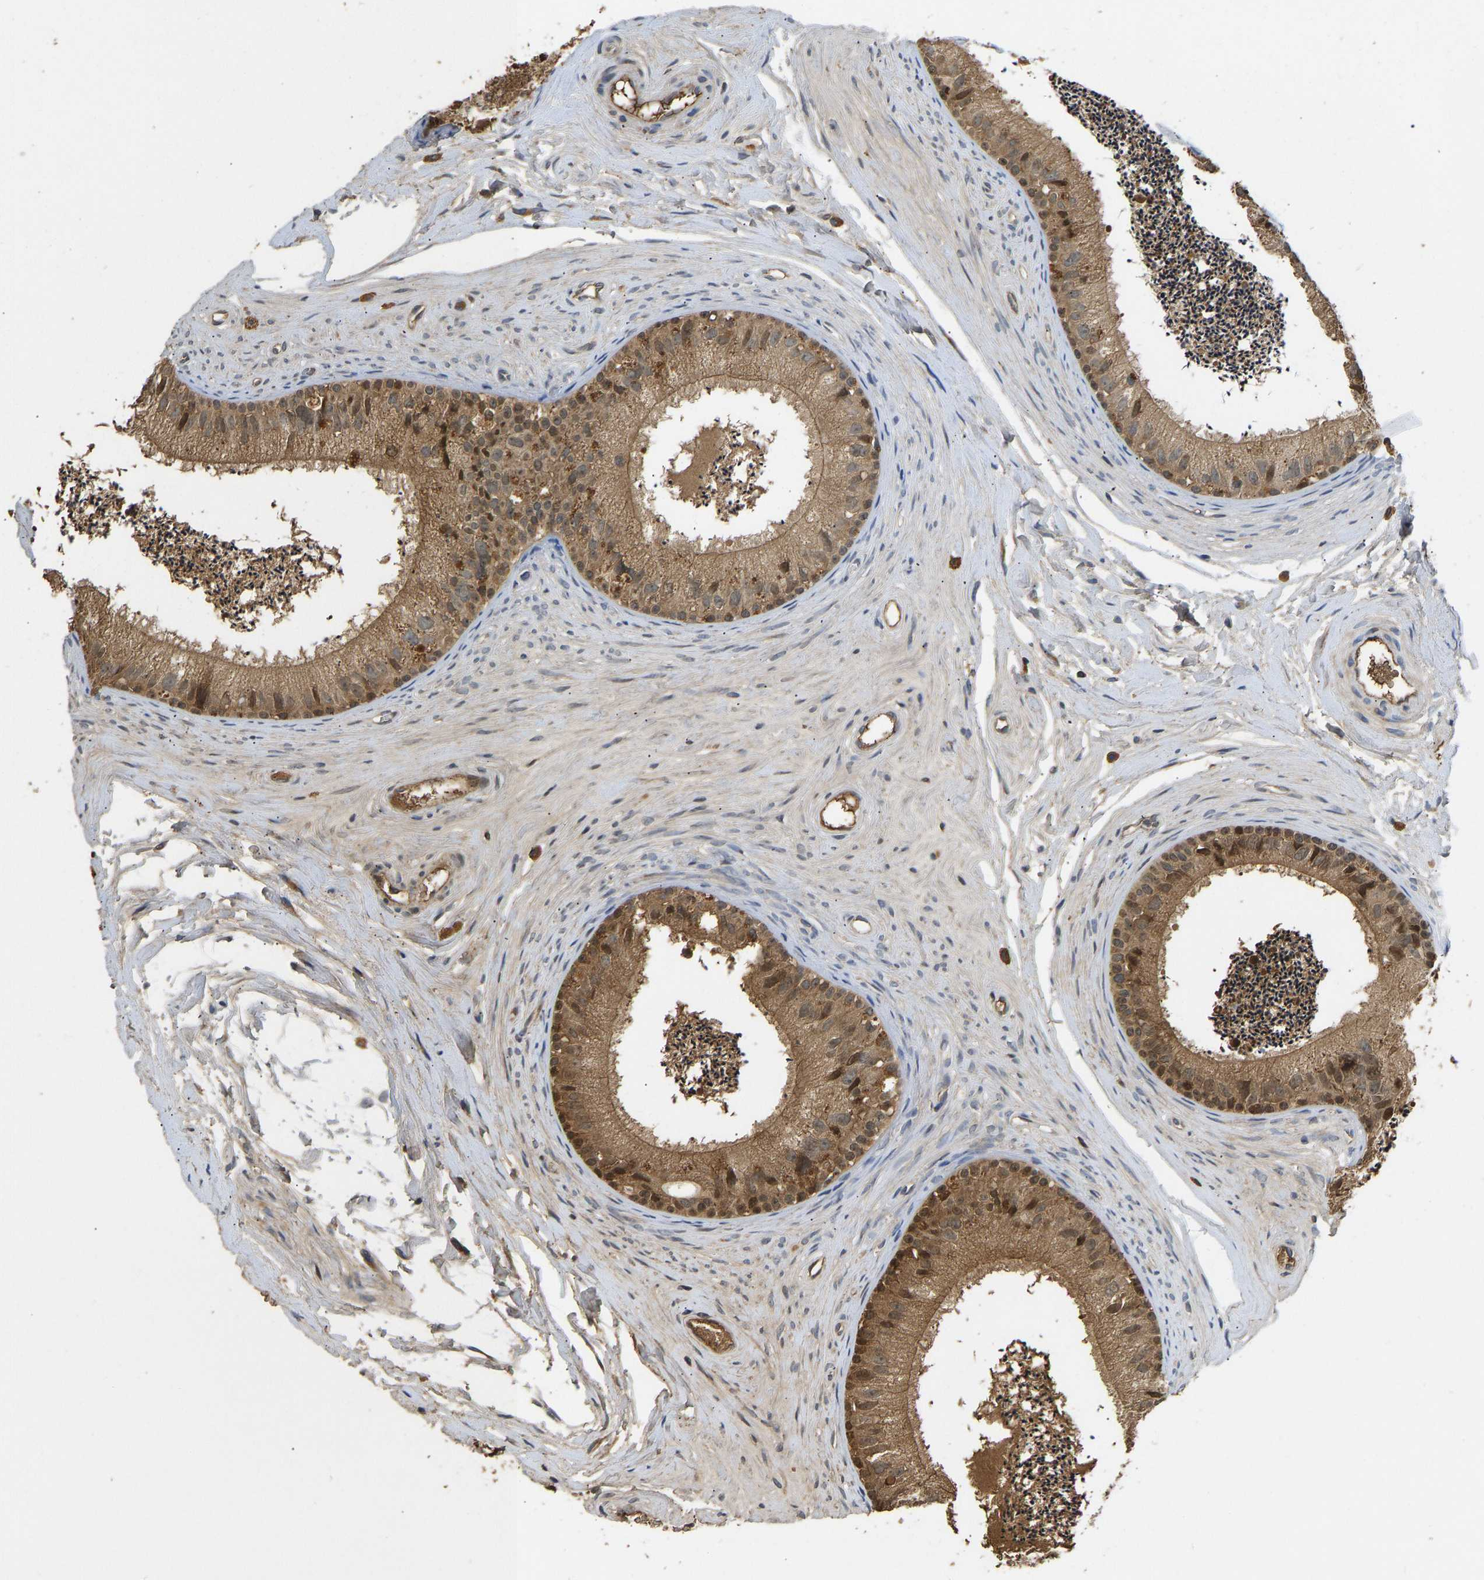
{"staining": {"intensity": "moderate", "quantity": ">75%", "location": "cytoplasmic/membranous,nuclear"}, "tissue": "epididymis", "cell_type": "Glandular cells", "image_type": "normal", "snomed": [{"axis": "morphology", "description": "Normal tissue, NOS"}, {"axis": "topography", "description": "Epididymis"}], "caption": "Glandular cells reveal moderate cytoplasmic/membranous,nuclear expression in about >75% of cells in normal epididymis.", "gene": "VCPKMT", "patient": {"sex": "male", "age": 56}}